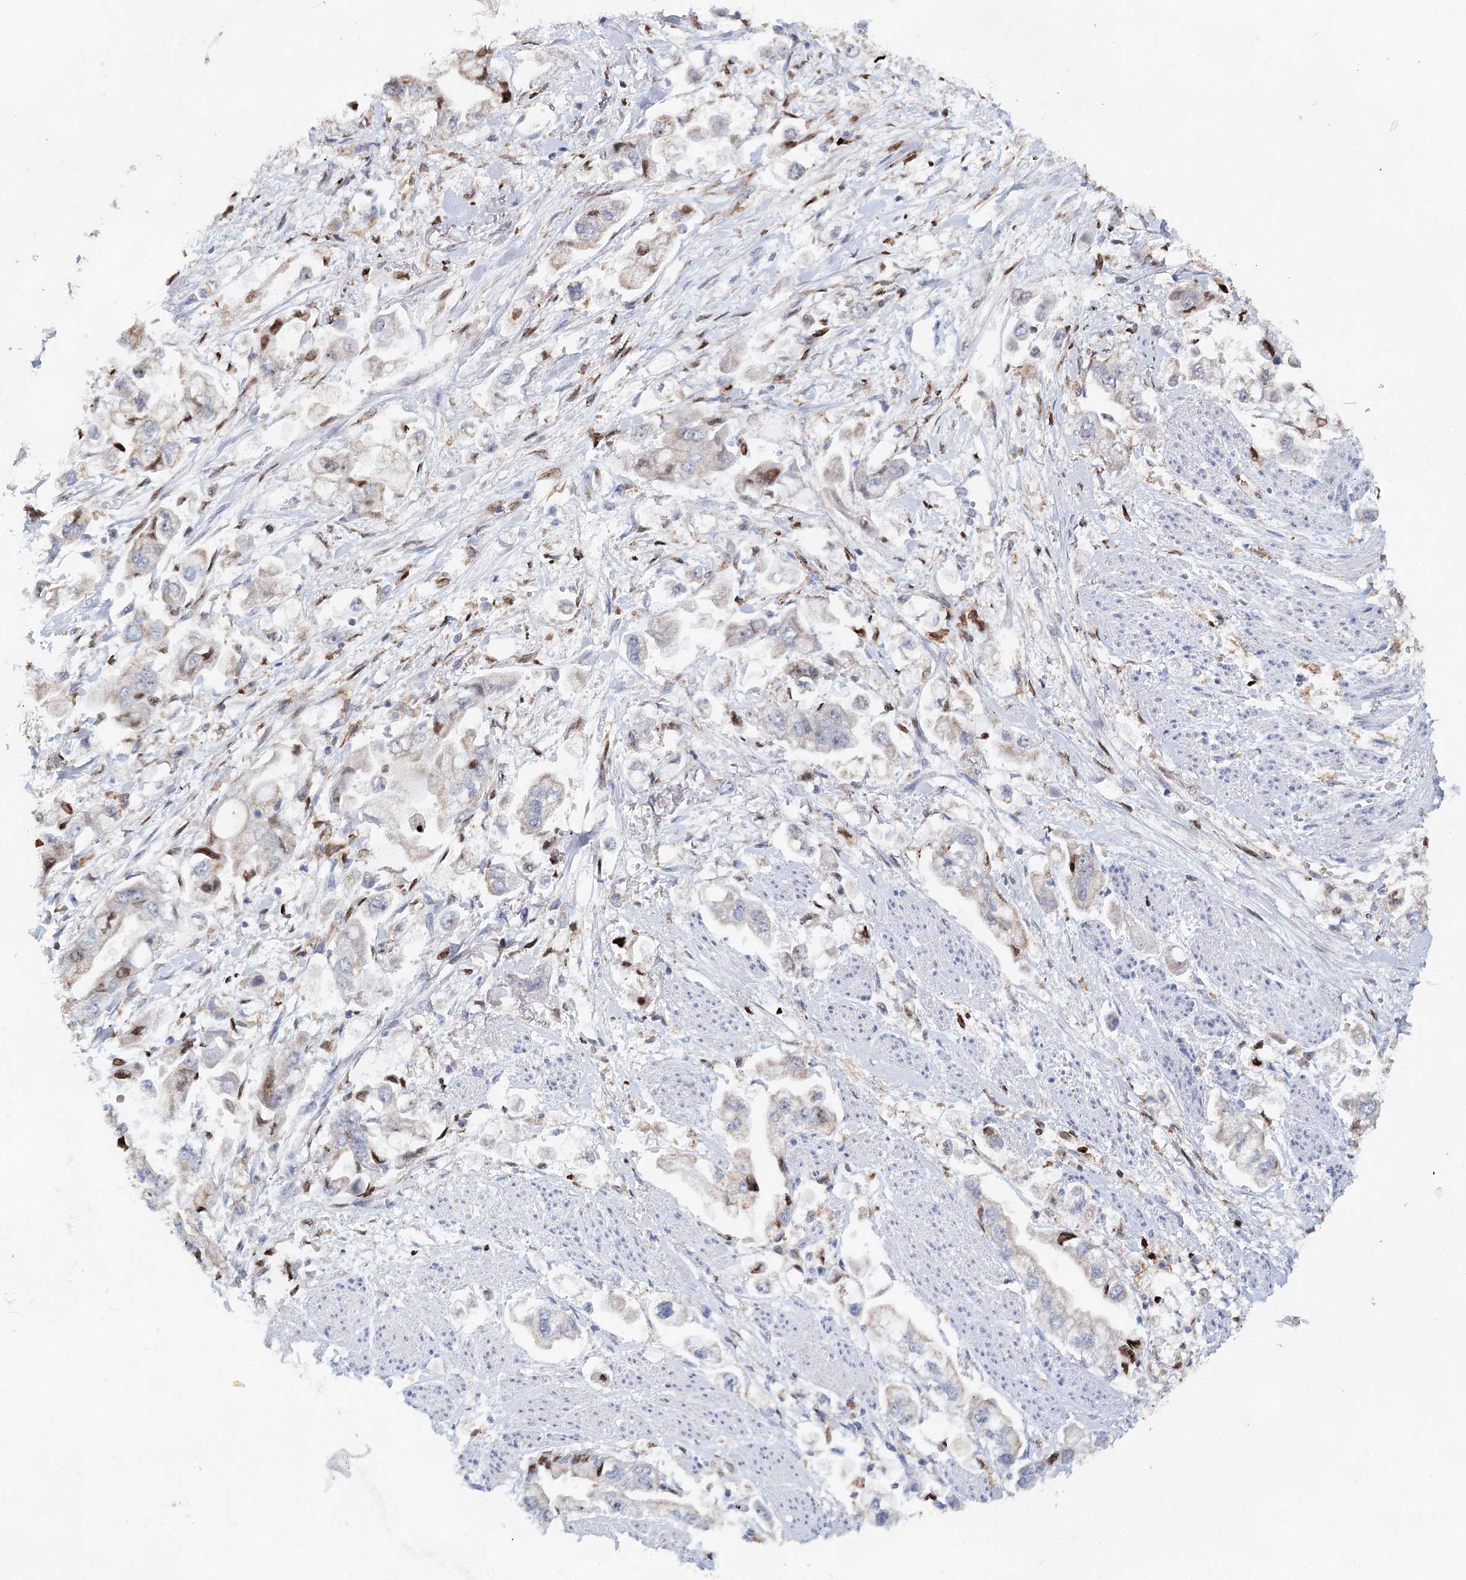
{"staining": {"intensity": "moderate", "quantity": "<25%", "location": "cytoplasmic/membranous,nuclear"}, "tissue": "stomach cancer", "cell_type": "Tumor cells", "image_type": "cancer", "snomed": [{"axis": "morphology", "description": "Adenocarcinoma, NOS"}, {"axis": "topography", "description": "Stomach"}], "caption": "Human stomach cancer (adenocarcinoma) stained for a protein (brown) displays moderate cytoplasmic/membranous and nuclear positive expression in approximately <25% of tumor cells.", "gene": "XPO6", "patient": {"sex": "male", "age": 62}}